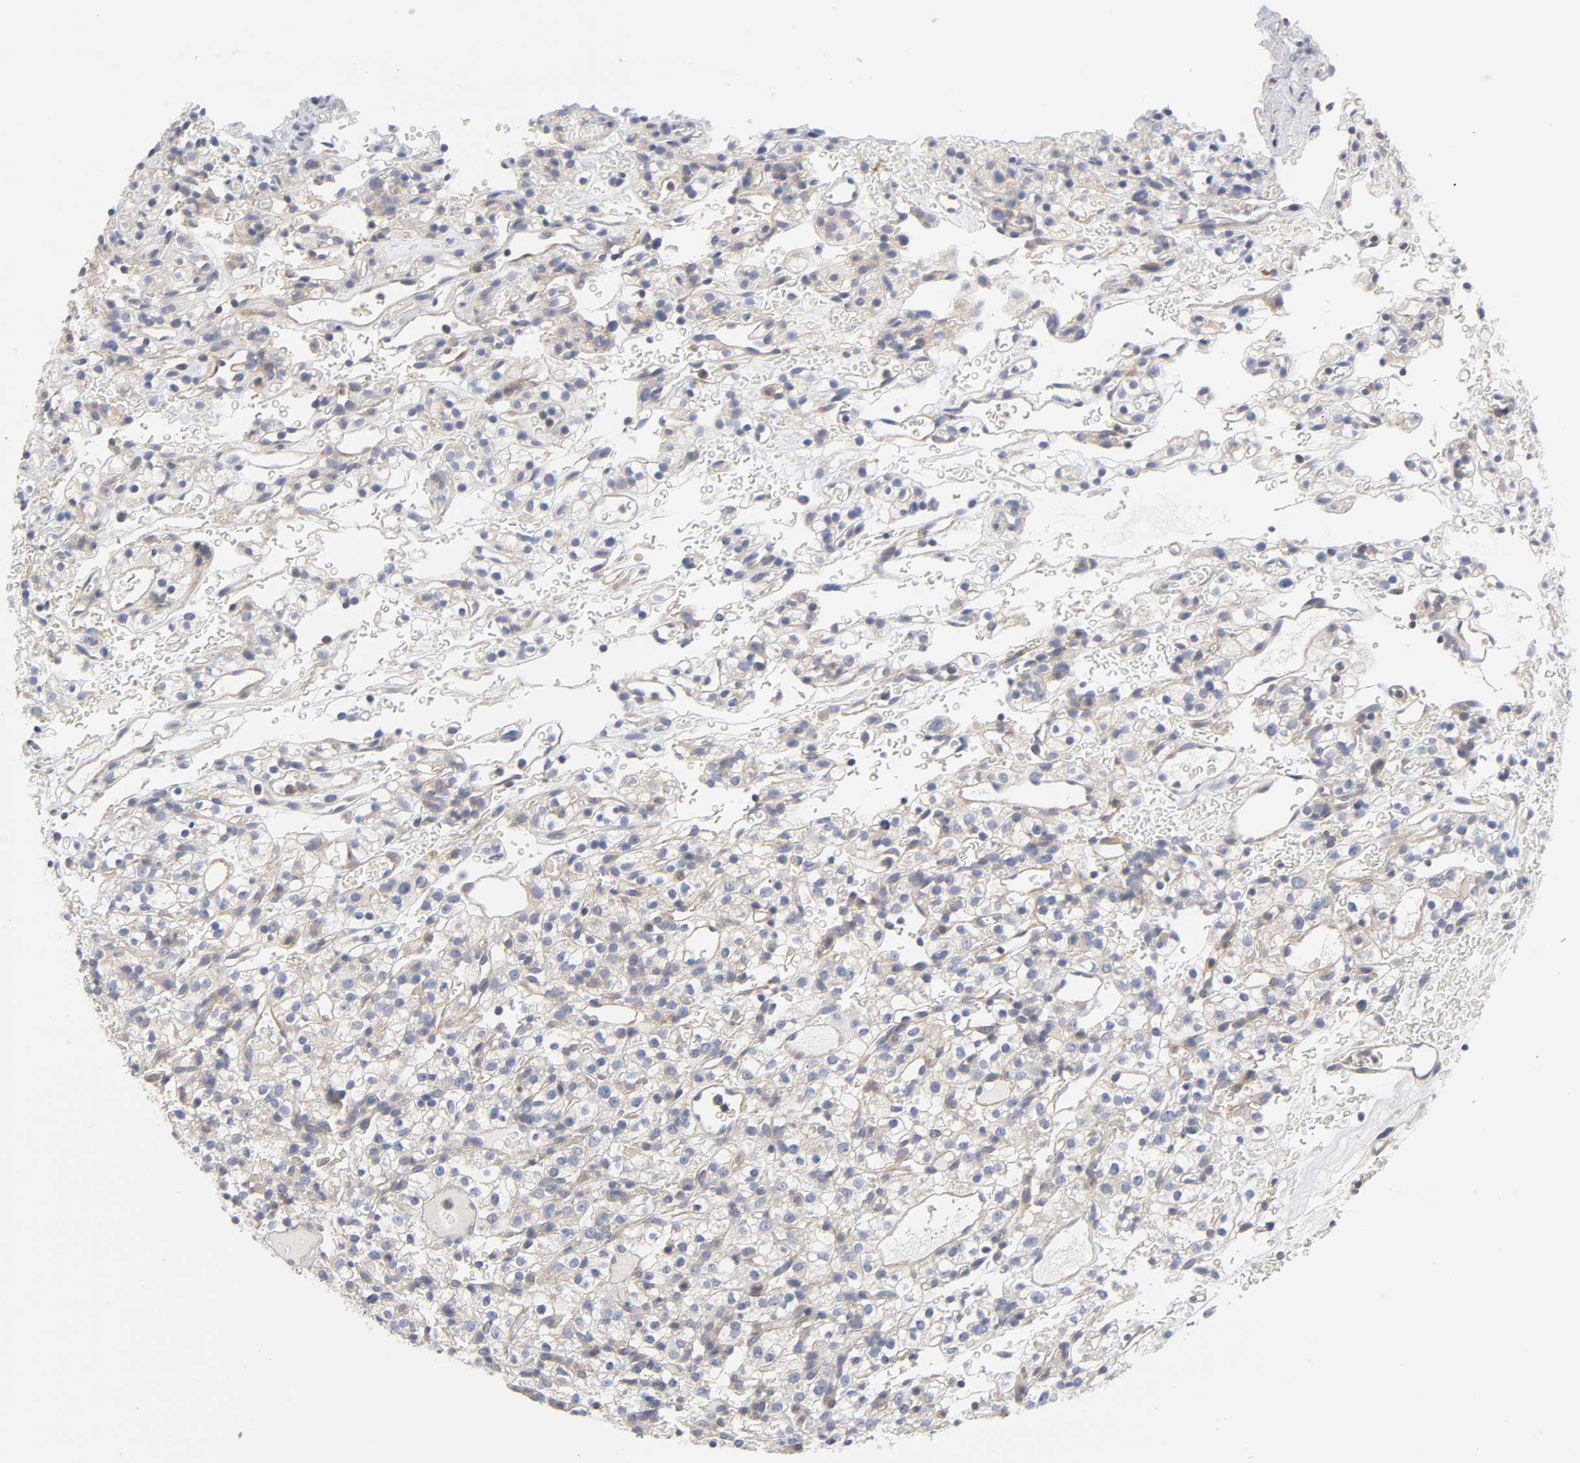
{"staining": {"intensity": "weak", "quantity": ">75%", "location": "cytoplasmic/membranous"}, "tissue": "renal cancer", "cell_type": "Tumor cells", "image_type": "cancer", "snomed": [{"axis": "morphology", "description": "Normal tissue, NOS"}, {"axis": "morphology", "description": "Adenocarcinoma, NOS"}, {"axis": "topography", "description": "Kidney"}], "caption": "The image exhibits a brown stain indicating the presence of a protein in the cytoplasmic/membranous of tumor cells in renal adenocarcinoma.", "gene": "ROCK1", "patient": {"sex": "female", "age": 72}}